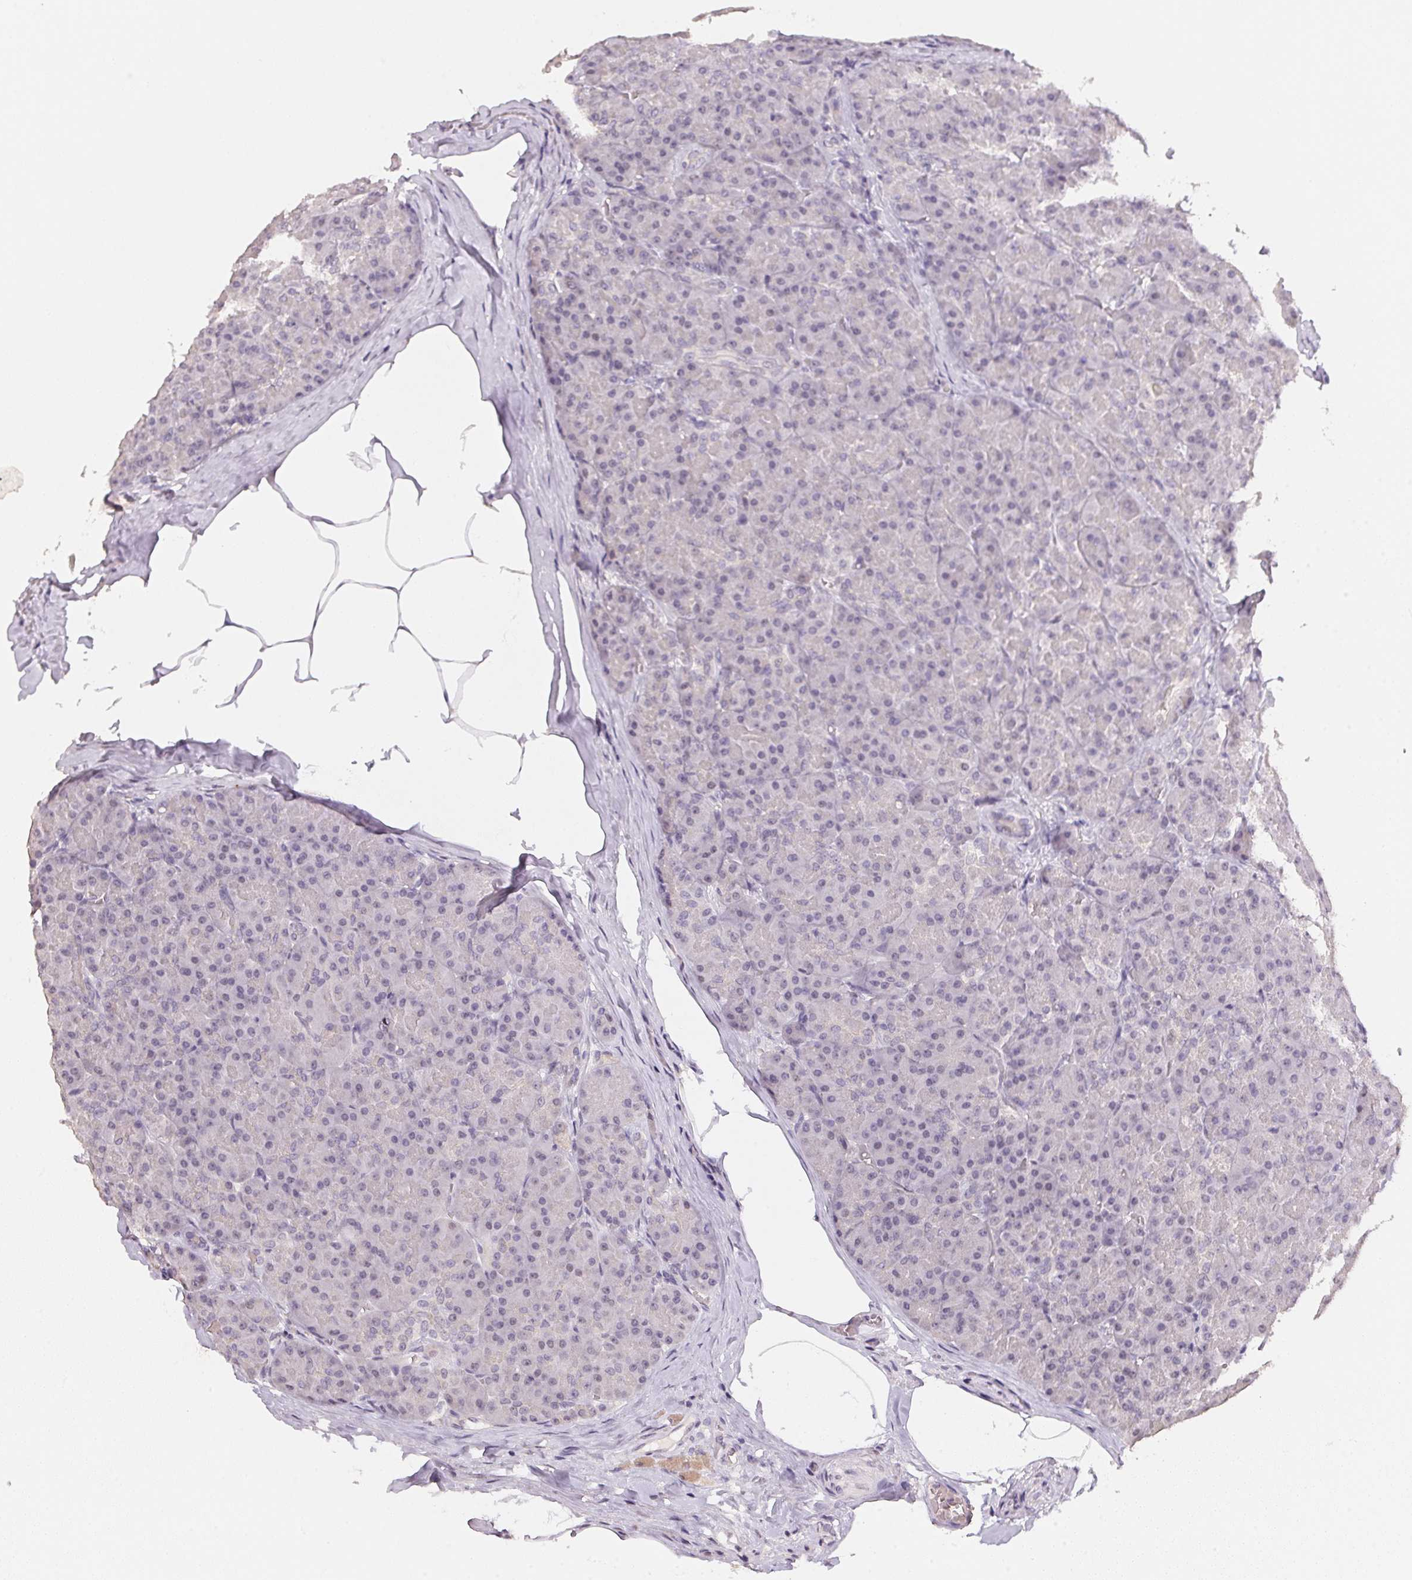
{"staining": {"intensity": "negative", "quantity": "none", "location": "none"}, "tissue": "pancreas", "cell_type": "Exocrine glandular cells", "image_type": "normal", "snomed": [{"axis": "morphology", "description": "Normal tissue, NOS"}, {"axis": "topography", "description": "Pancreas"}], "caption": "An IHC histopathology image of normal pancreas is shown. There is no staining in exocrine glandular cells of pancreas. The staining was performed using DAB (3,3'-diaminobenzidine) to visualize the protein expression in brown, while the nuclei were stained in blue with hematoxylin (Magnification: 20x).", "gene": "POLR3G", "patient": {"sex": "male", "age": 57}}